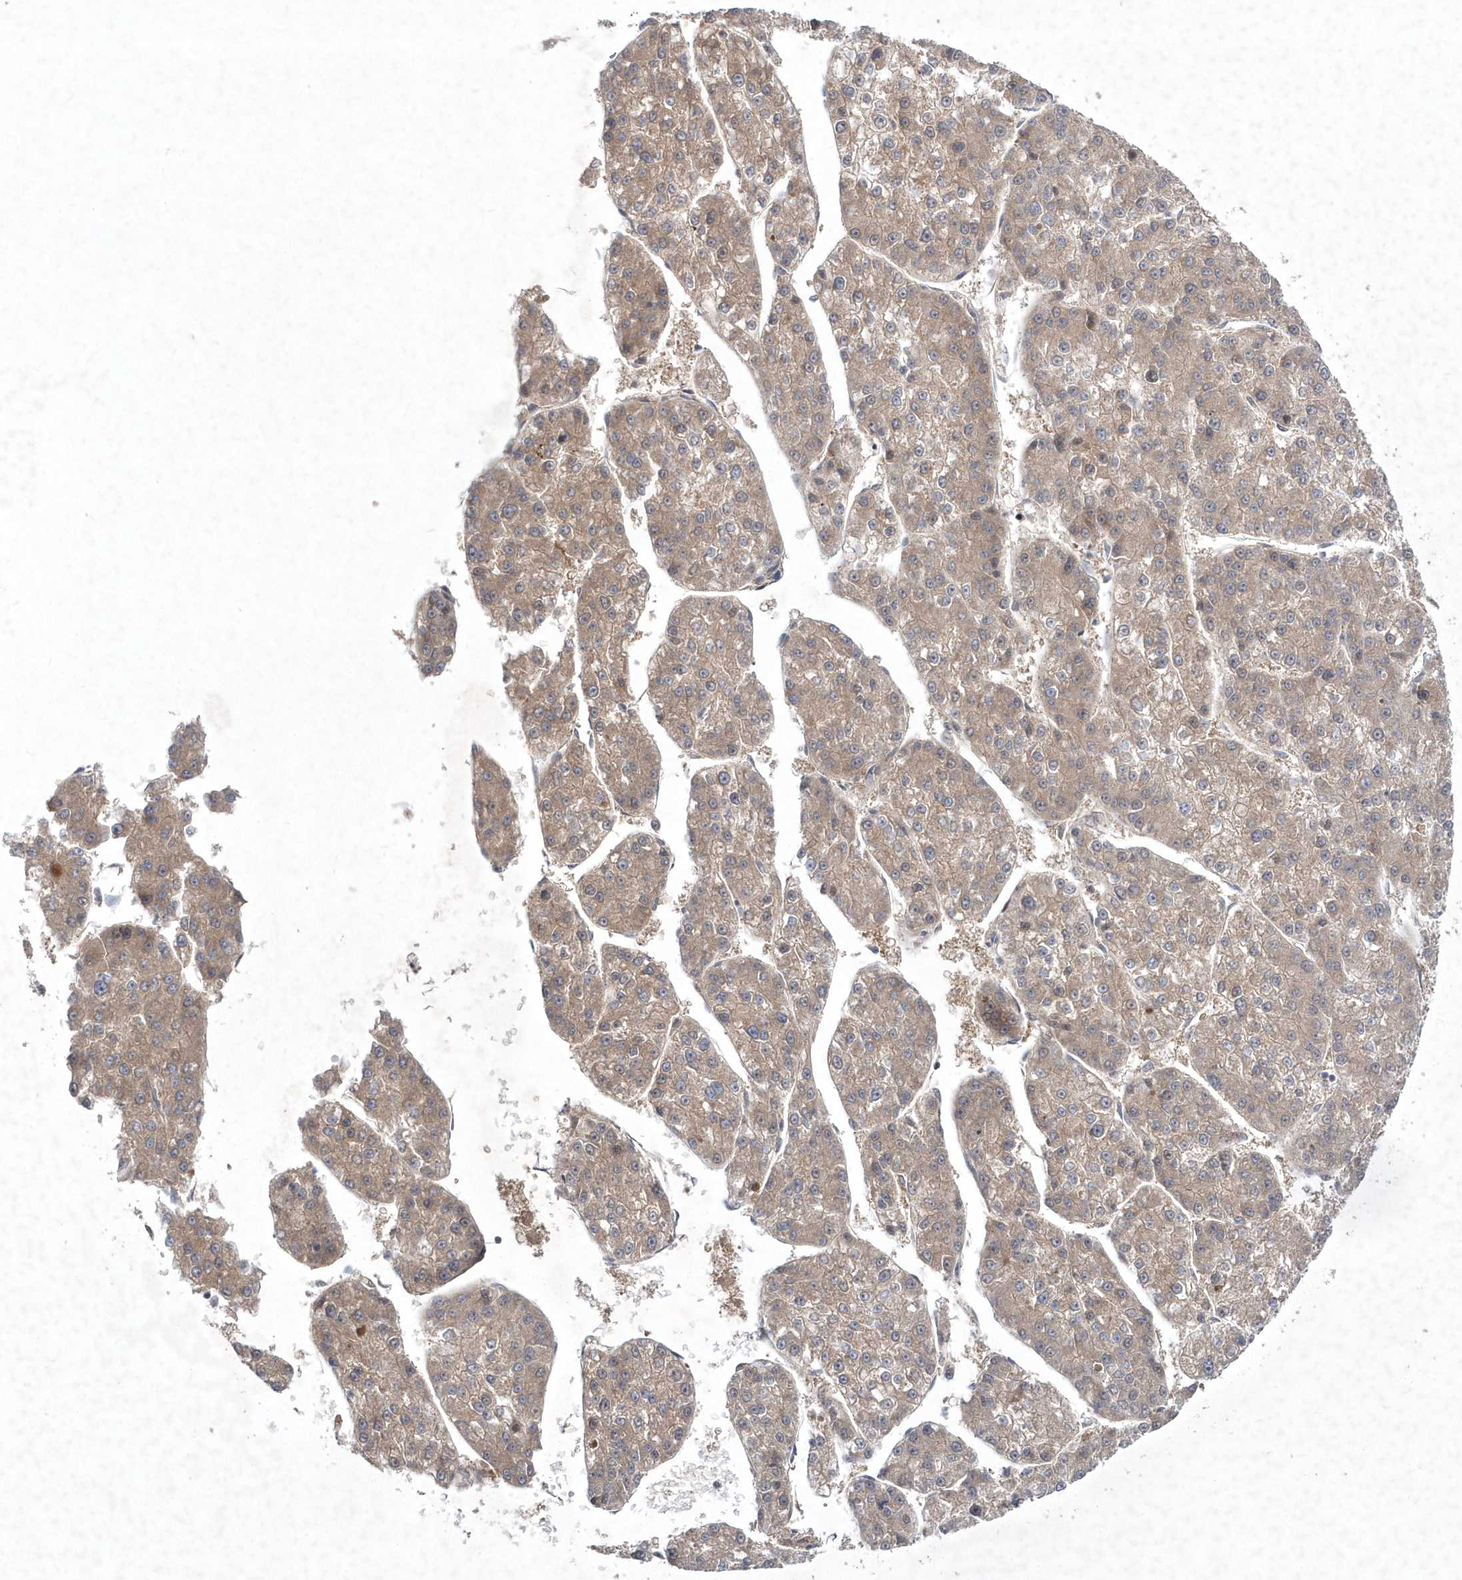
{"staining": {"intensity": "weak", "quantity": ">75%", "location": "cytoplasmic/membranous"}, "tissue": "liver cancer", "cell_type": "Tumor cells", "image_type": "cancer", "snomed": [{"axis": "morphology", "description": "Carcinoma, Hepatocellular, NOS"}, {"axis": "topography", "description": "Liver"}], "caption": "Protein expression analysis of liver cancer displays weak cytoplasmic/membranous positivity in about >75% of tumor cells. (DAB (3,3'-diaminobenzidine) = brown stain, brightfield microscopy at high magnification).", "gene": "DSPP", "patient": {"sex": "female", "age": 73}}